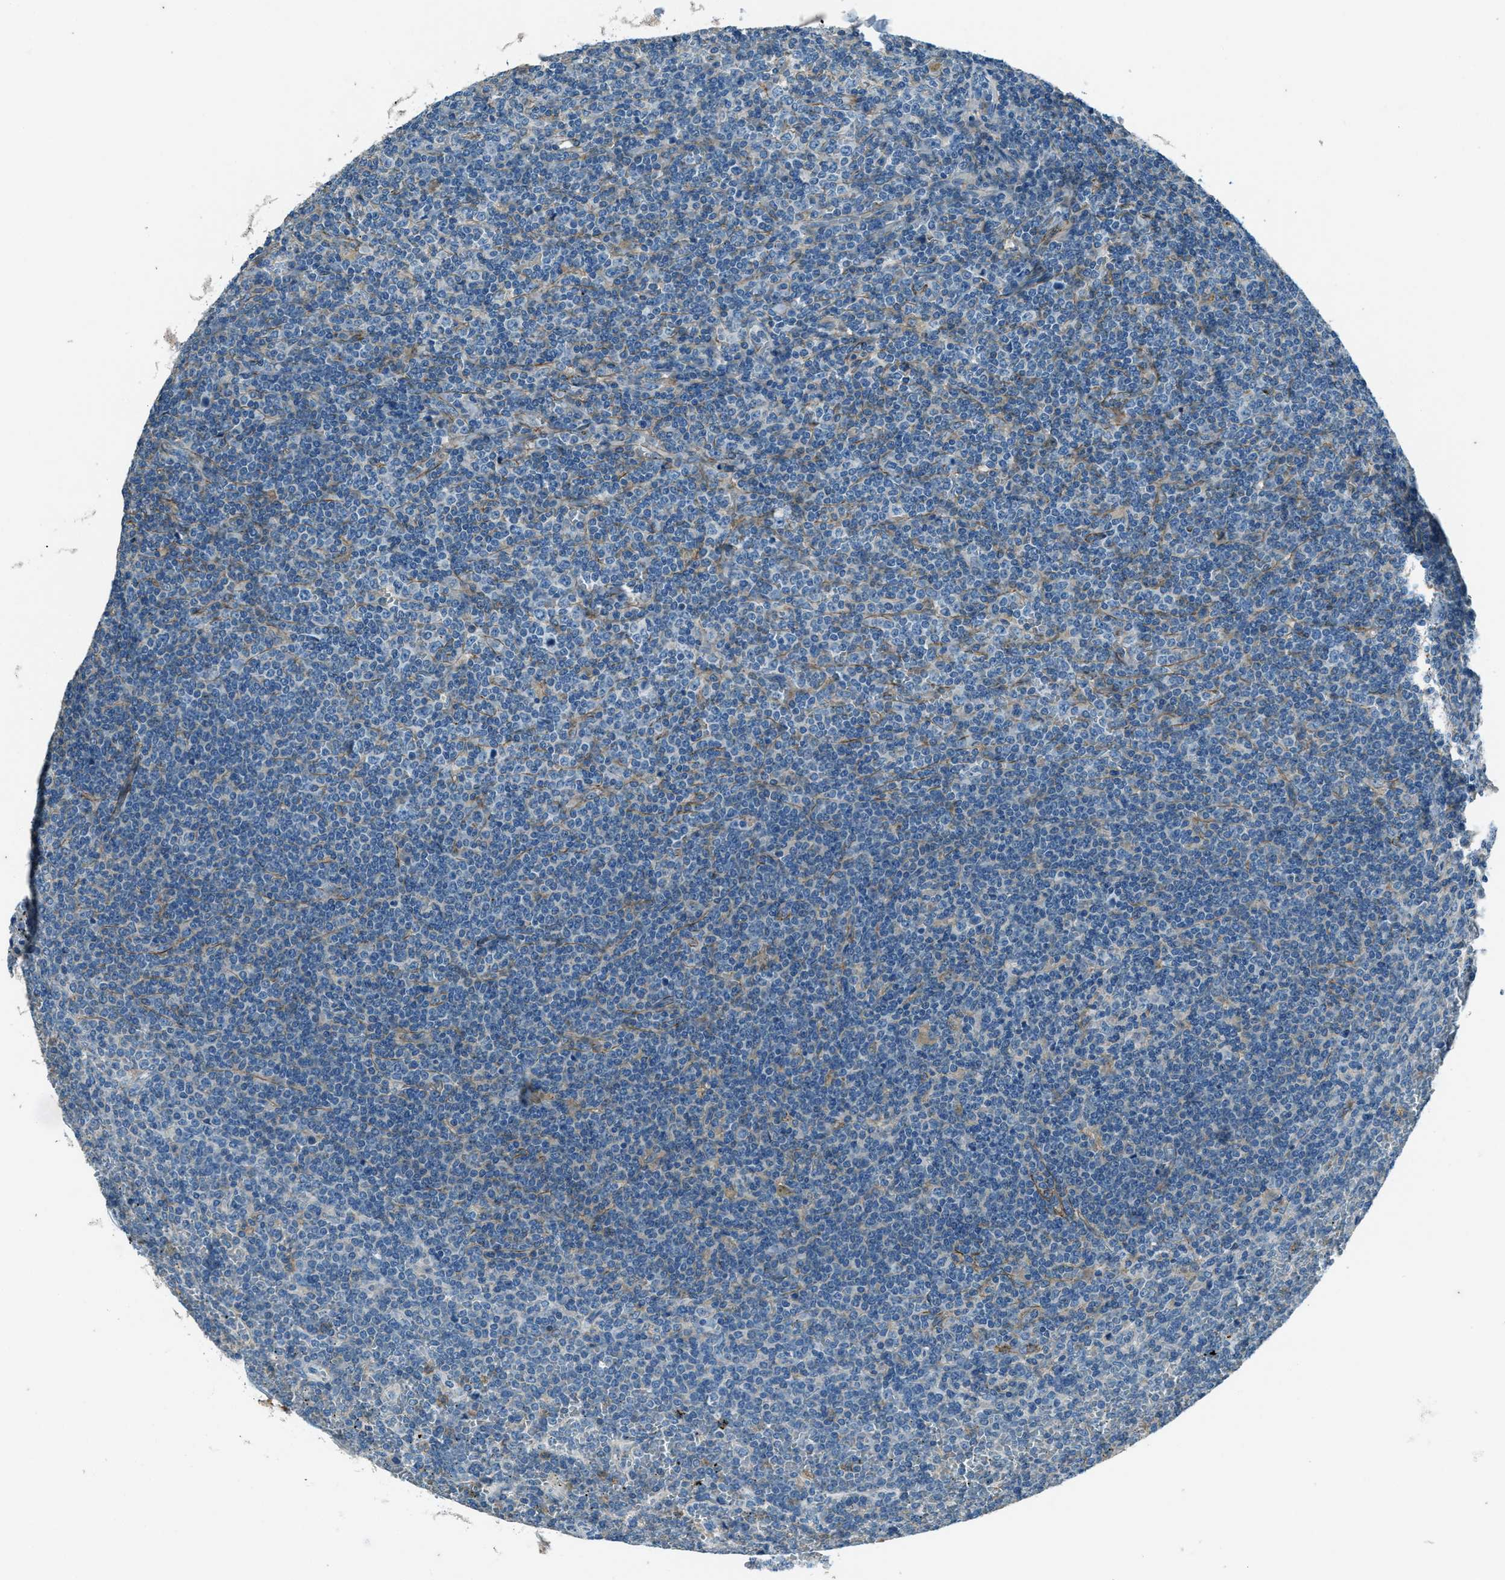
{"staining": {"intensity": "negative", "quantity": "none", "location": "none"}, "tissue": "lymphoma", "cell_type": "Tumor cells", "image_type": "cancer", "snomed": [{"axis": "morphology", "description": "Malignant lymphoma, non-Hodgkin's type, Low grade"}, {"axis": "topography", "description": "Spleen"}], "caption": "The photomicrograph reveals no staining of tumor cells in lymphoma.", "gene": "SVIL", "patient": {"sex": "female", "age": 19}}